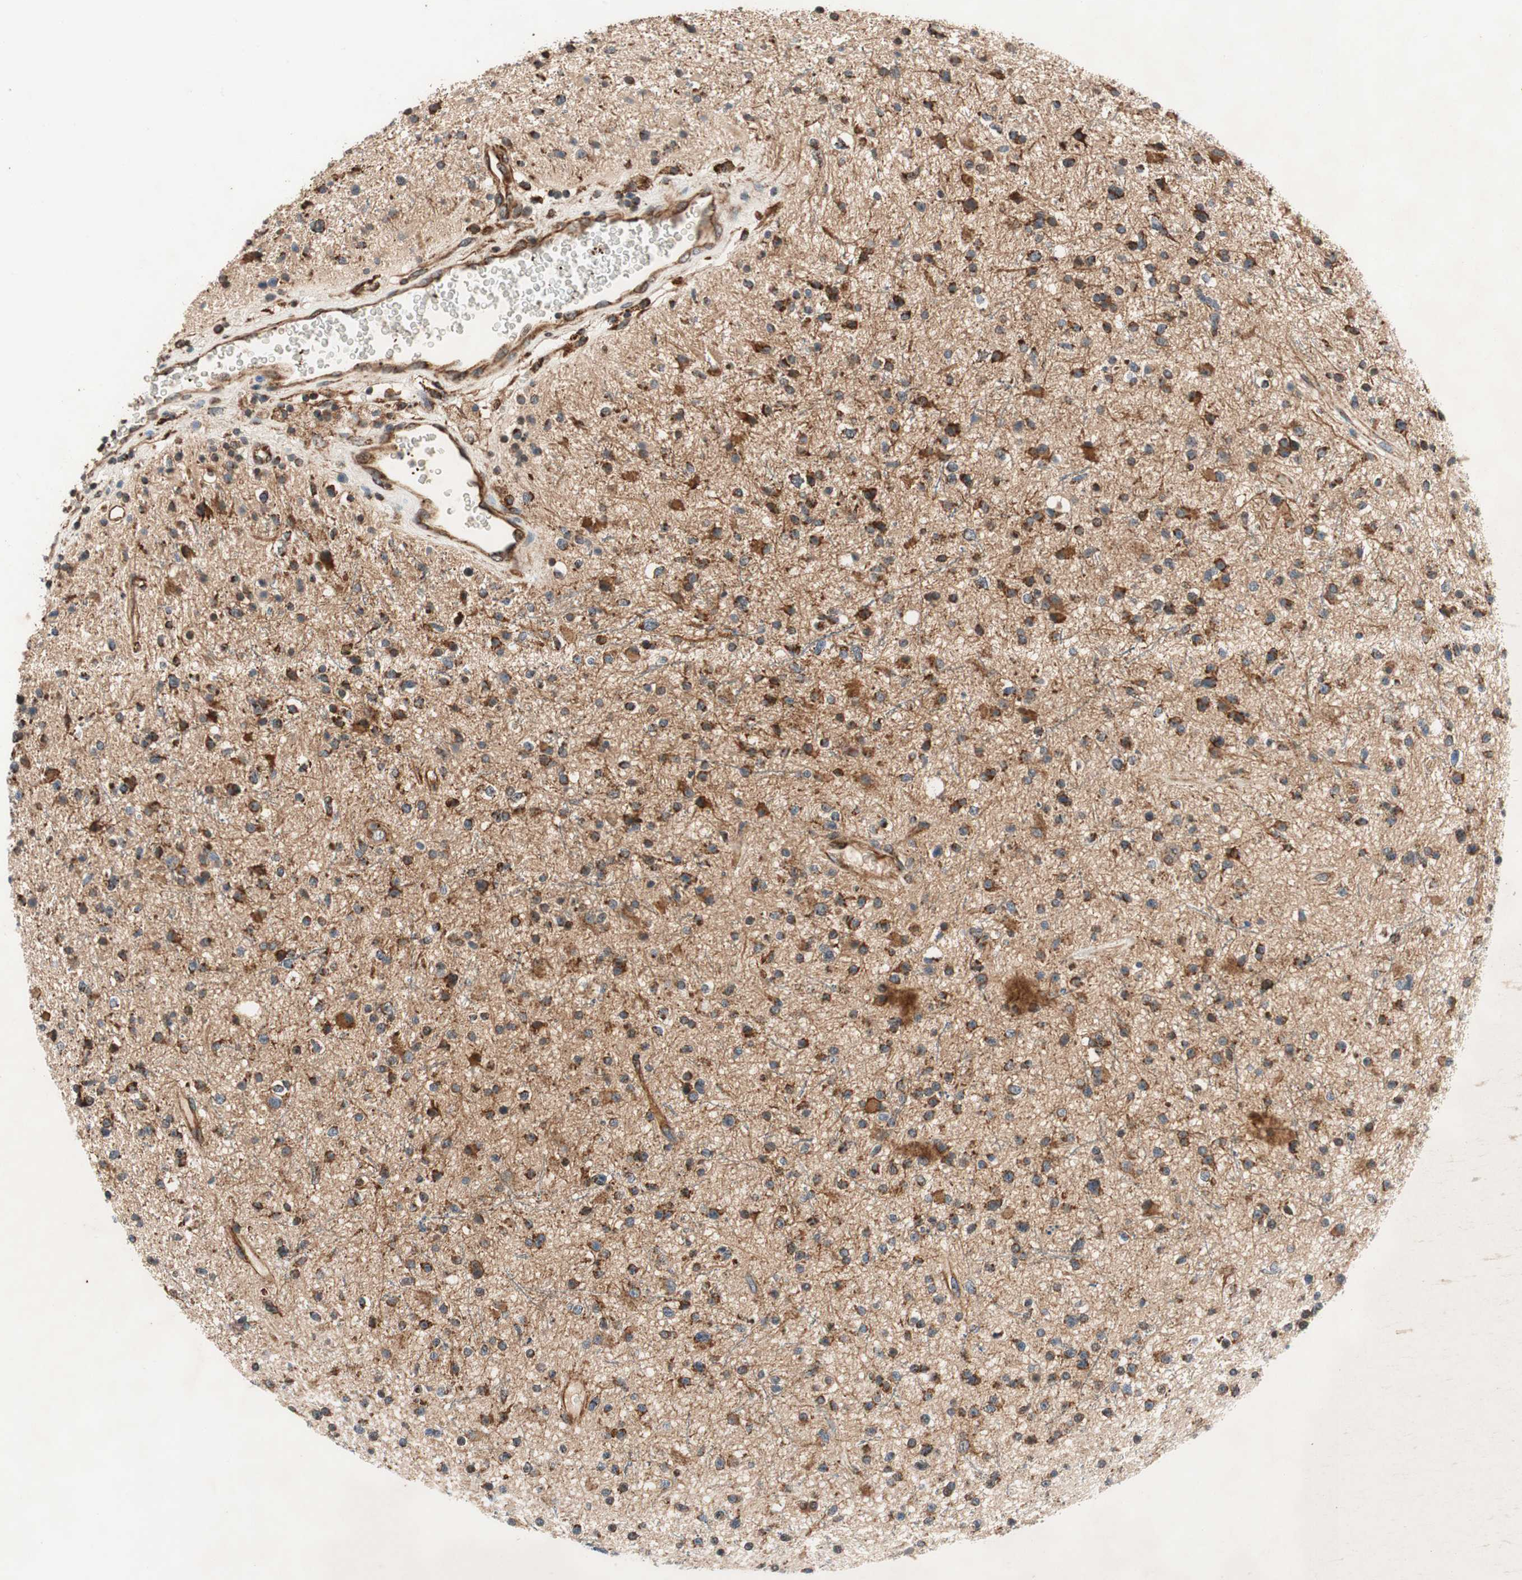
{"staining": {"intensity": "strong", "quantity": ">75%", "location": "cytoplasmic/membranous"}, "tissue": "glioma", "cell_type": "Tumor cells", "image_type": "cancer", "snomed": [{"axis": "morphology", "description": "Glioma, malignant, High grade"}, {"axis": "topography", "description": "Brain"}], "caption": "Protein expression analysis of human glioma reveals strong cytoplasmic/membranous positivity in about >75% of tumor cells.", "gene": "AKAP1", "patient": {"sex": "male", "age": 33}}